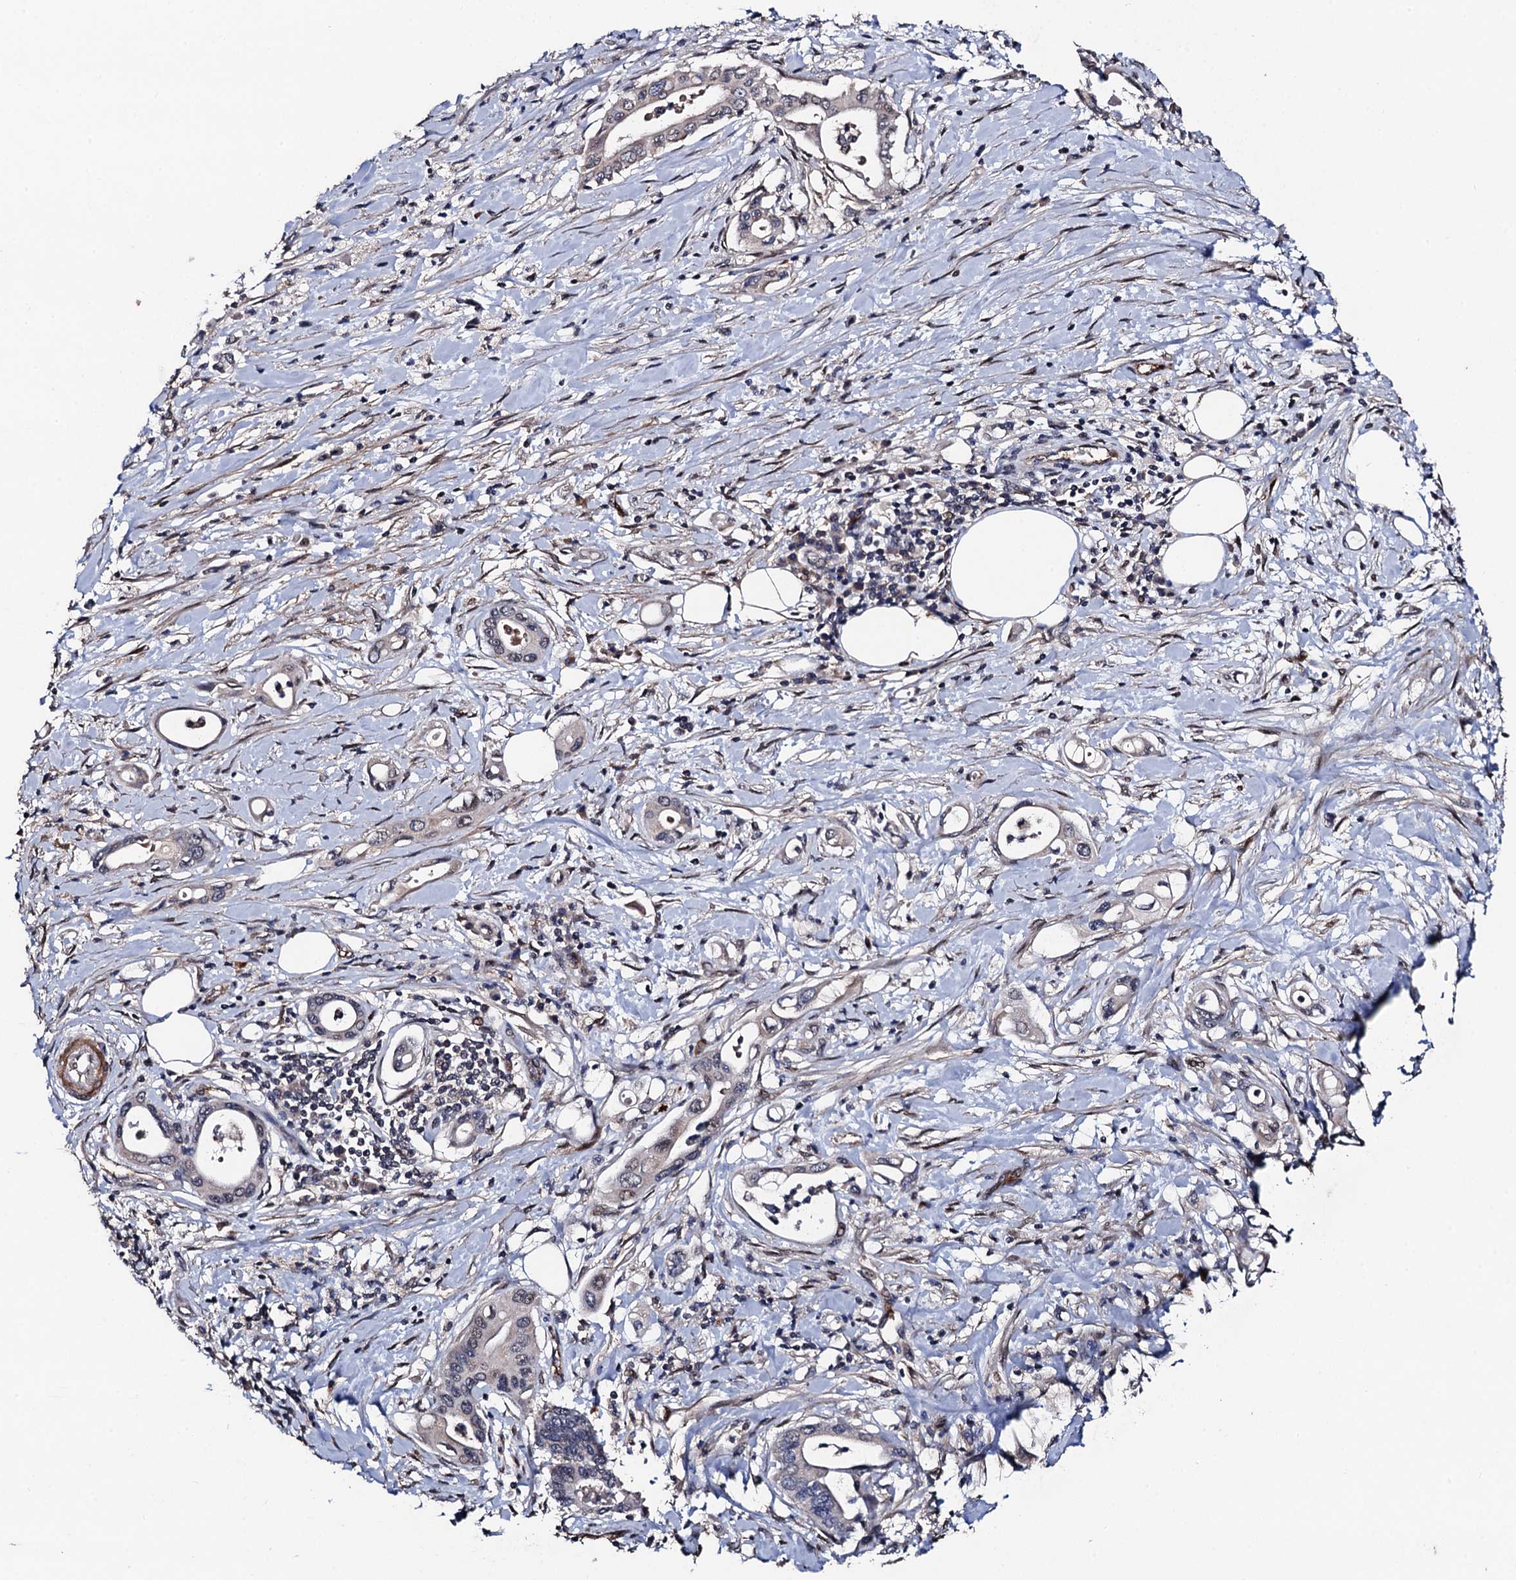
{"staining": {"intensity": "negative", "quantity": "none", "location": "none"}, "tissue": "pancreatic cancer", "cell_type": "Tumor cells", "image_type": "cancer", "snomed": [{"axis": "morphology", "description": "Adenocarcinoma, NOS"}, {"axis": "topography", "description": "Pancreas"}], "caption": "Immunohistochemistry (IHC) image of pancreatic cancer stained for a protein (brown), which demonstrates no expression in tumor cells.", "gene": "PPTC7", "patient": {"sex": "female", "age": 77}}